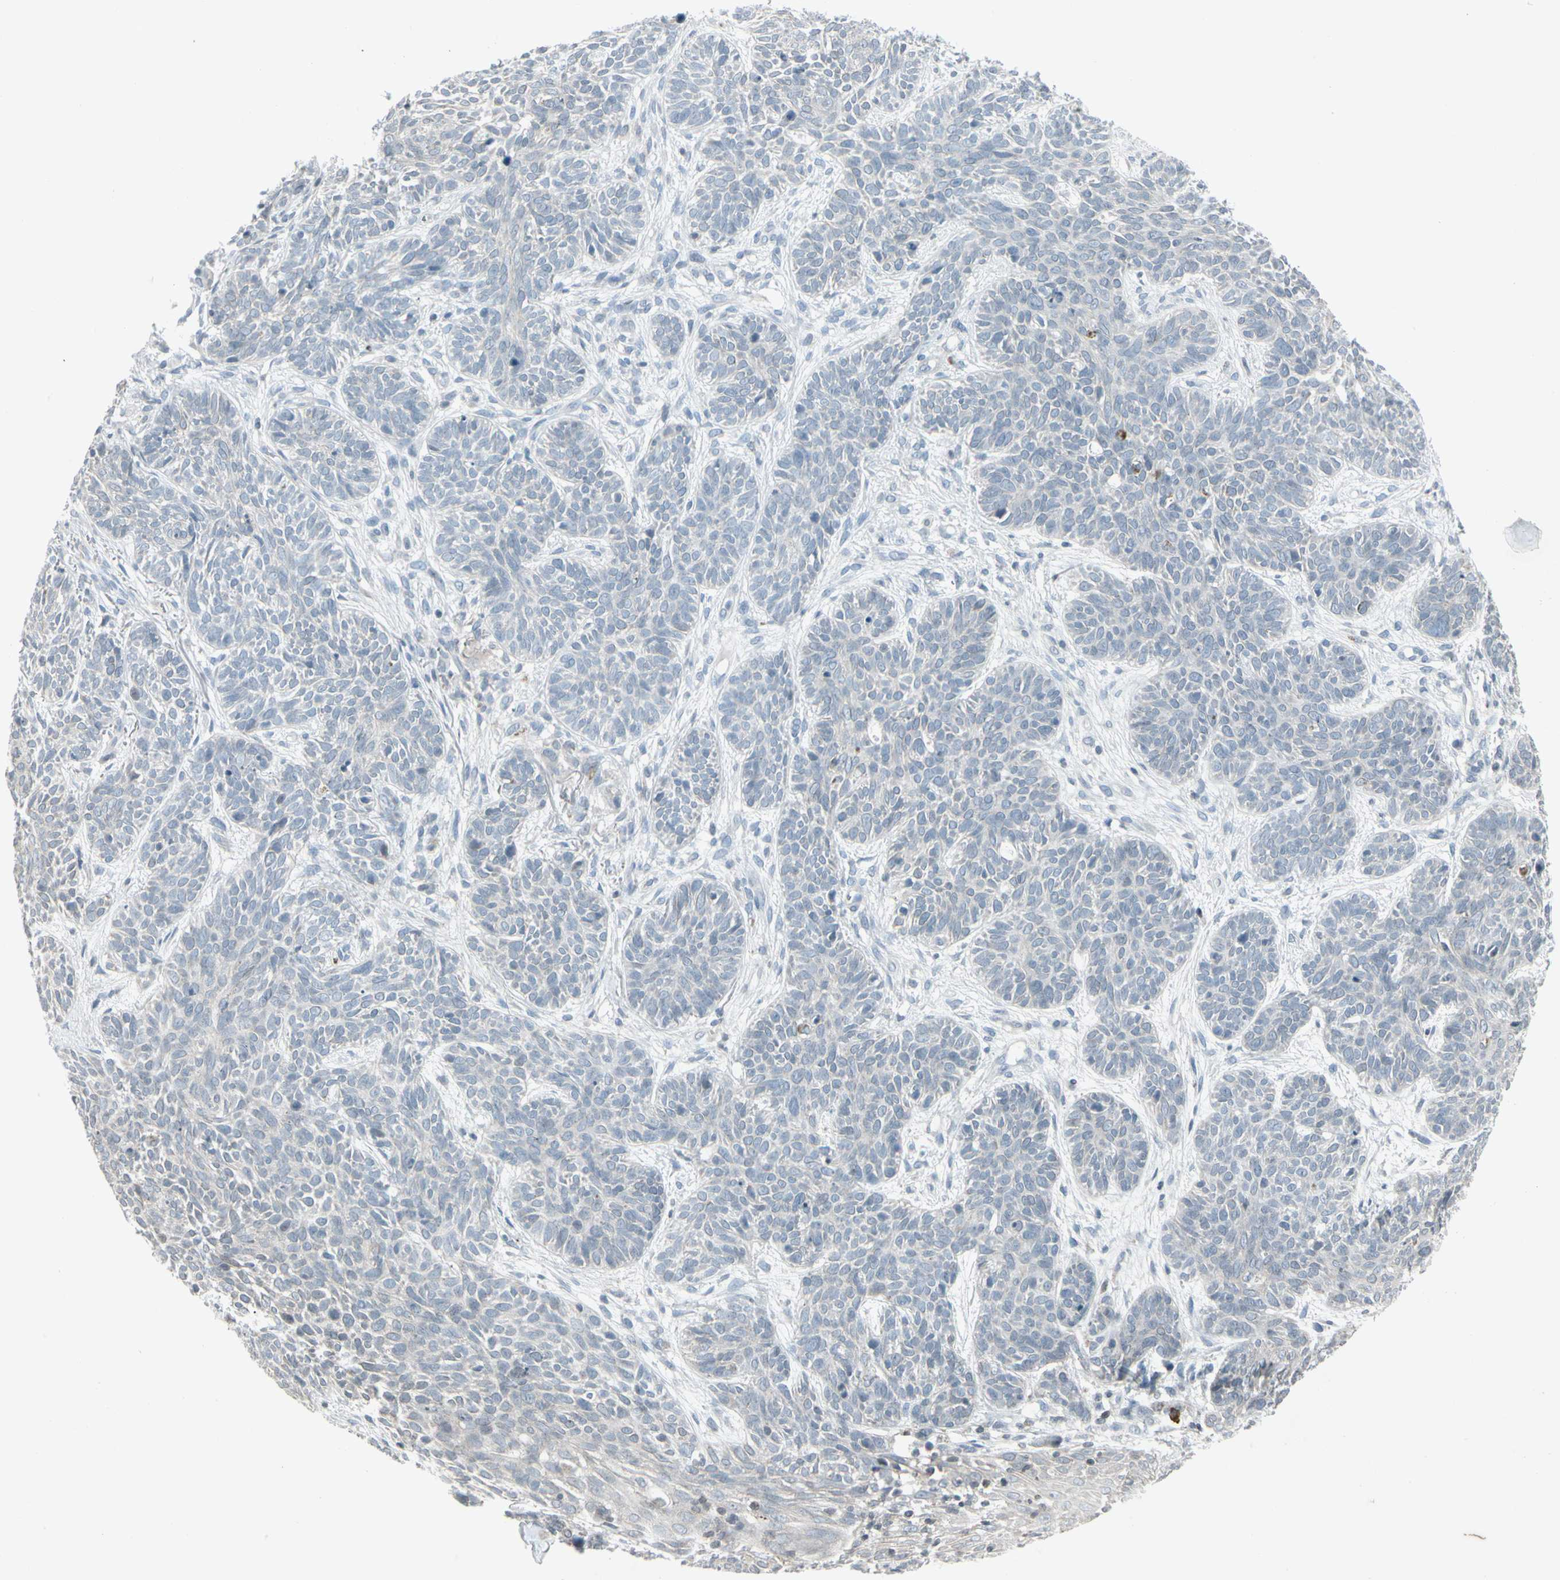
{"staining": {"intensity": "negative", "quantity": "none", "location": "none"}, "tissue": "skin cancer", "cell_type": "Tumor cells", "image_type": "cancer", "snomed": [{"axis": "morphology", "description": "Normal tissue, NOS"}, {"axis": "morphology", "description": "Basal cell carcinoma"}, {"axis": "topography", "description": "Skin"}], "caption": "Immunohistochemistry (IHC) image of neoplastic tissue: human skin basal cell carcinoma stained with DAB demonstrates no significant protein positivity in tumor cells.", "gene": "ARG2", "patient": {"sex": "male", "age": 52}}